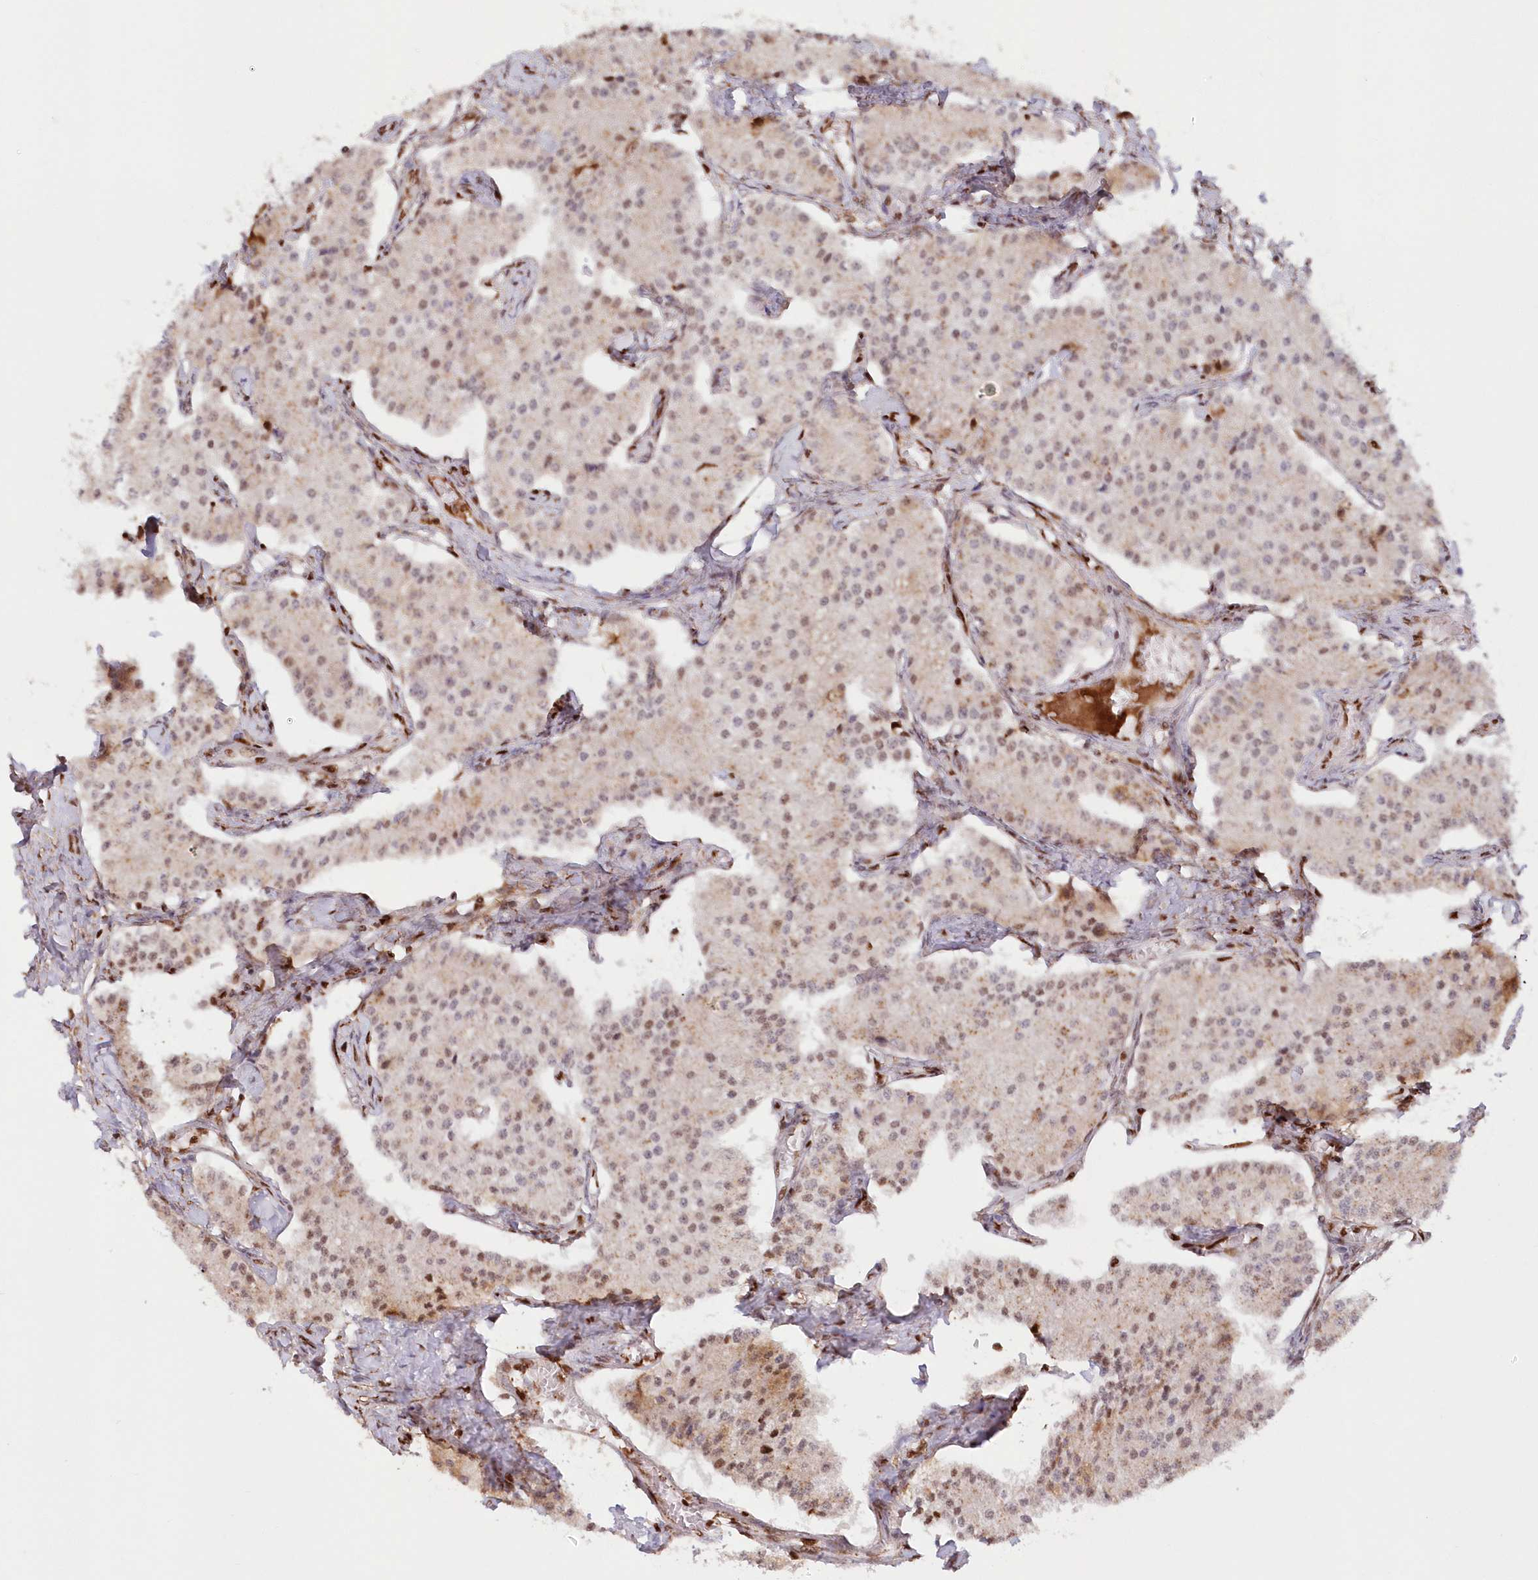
{"staining": {"intensity": "moderate", "quantity": "<25%", "location": "nuclear"}, "tissue": "carcinoid", "cell_type": "Tumor cells", "image_type": "cancer", "snomed": [{"axis": "morphology", "description": "Carcinoid, malignant, NOS"}, {"axis": "topography", "description": "Colon"}], "caption": "The histopathology image demonstrates staining of malignant carcinoid, revealing moderate nuclear protein expression (brown color) within tumor cells. Immunohistochemistry (ihc) stains the protein of interest in brown and the nuclei are stained blue.", "gene": "POLR2B", "patient": {"sex": "female", "age": 52}}